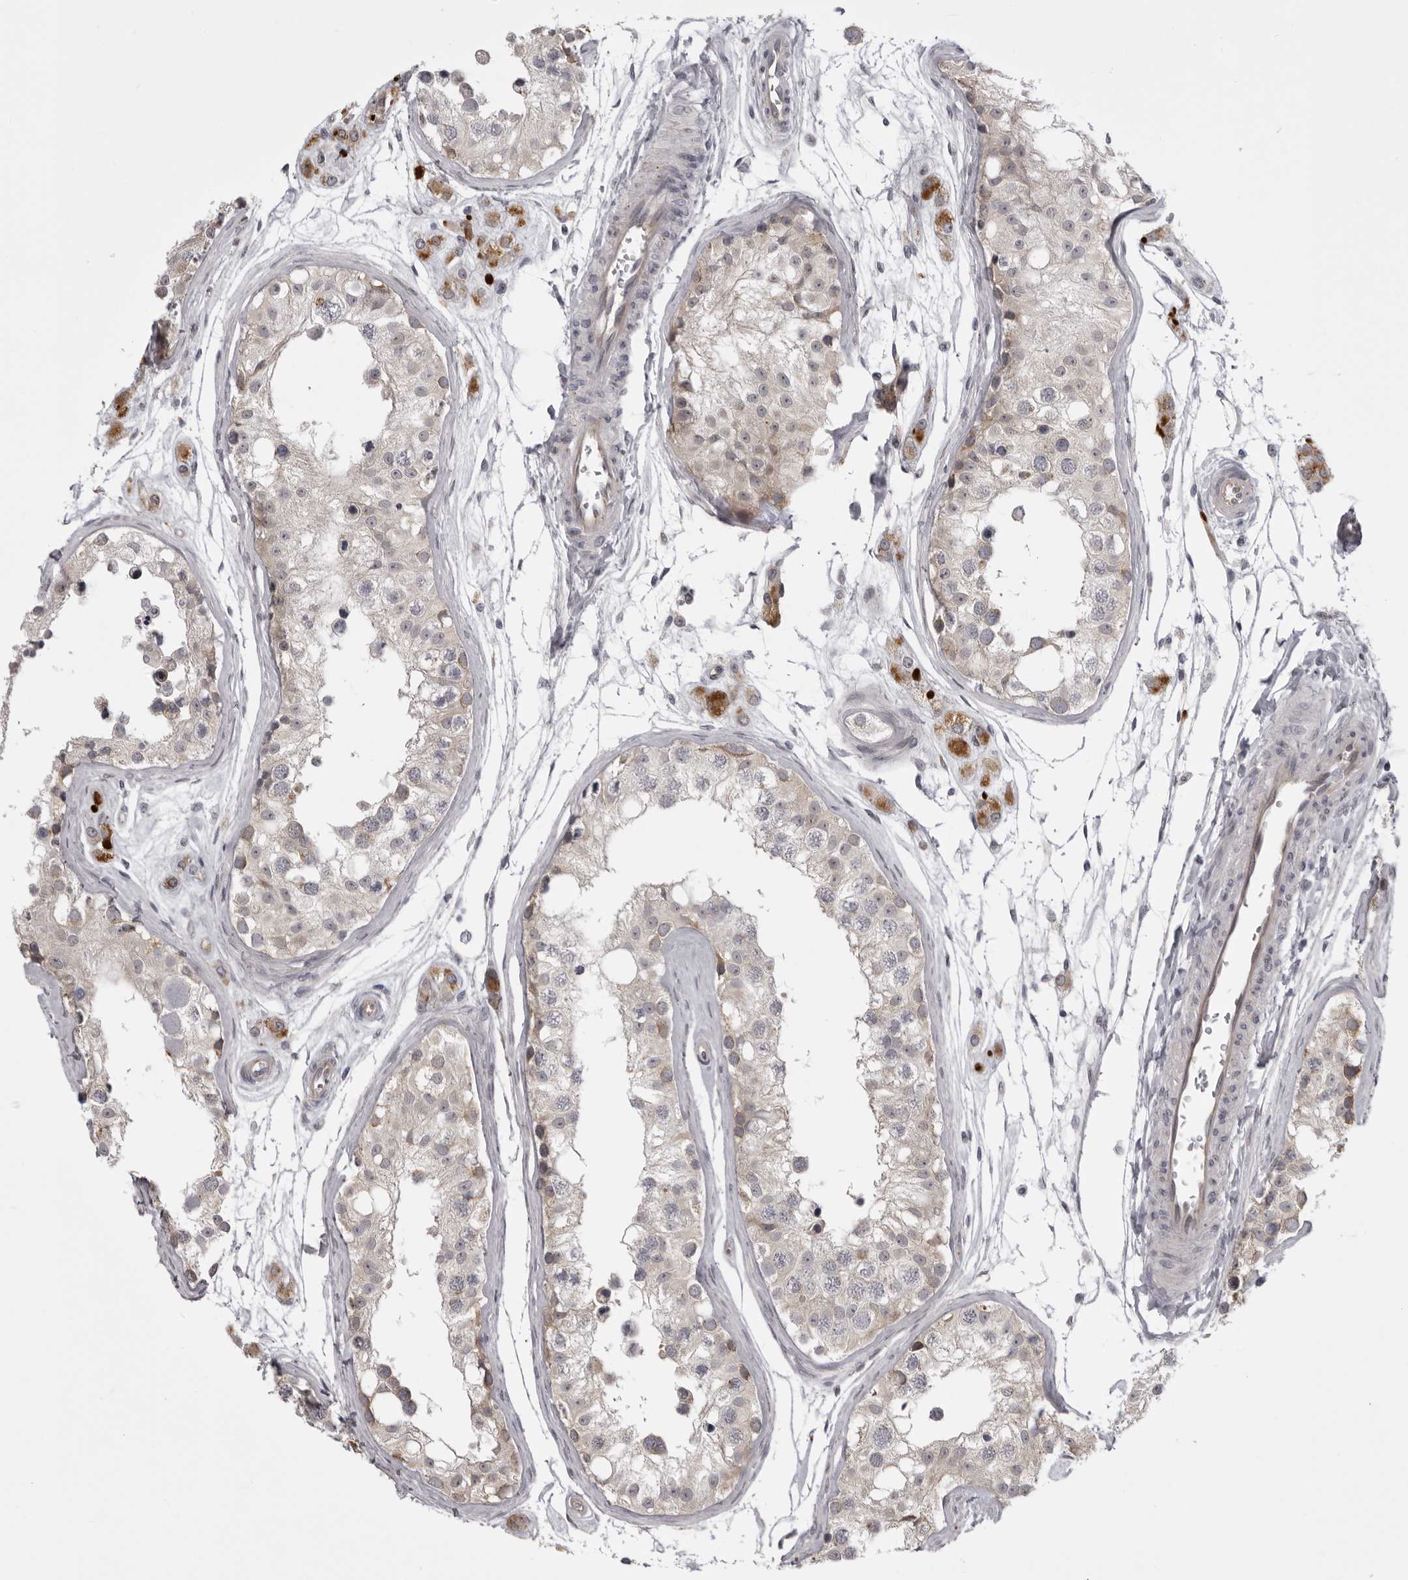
{"staining": {"intensity": "moderate", "quantity": "25%-75%", "location": "cytoplasmic/membranous"}, "tissue": "testis", "cell_type": "Cells in seminiferous ducts", "image_type": "normal", "snomed": [{"axis": "morphology", "description": "Normal tissue, NOS"}, {"axis": "morphology", "description": "Adenocarcinoma, metastatic, NOS"}, {"axis": "topography", "description": "Testis"}], "caption": "A medium amount of moderate cytoplasmic/membranous positivity is identified in approximately 25%-75% of cells in seminiferous ducts in benign testis. The staining is performed using DAB brown chromogen to label protein expression. The nuclei are counter-stained blue using hematoxylin.", "gene": "EPHA10", "patient": {"sex": "male", "age": 26}}